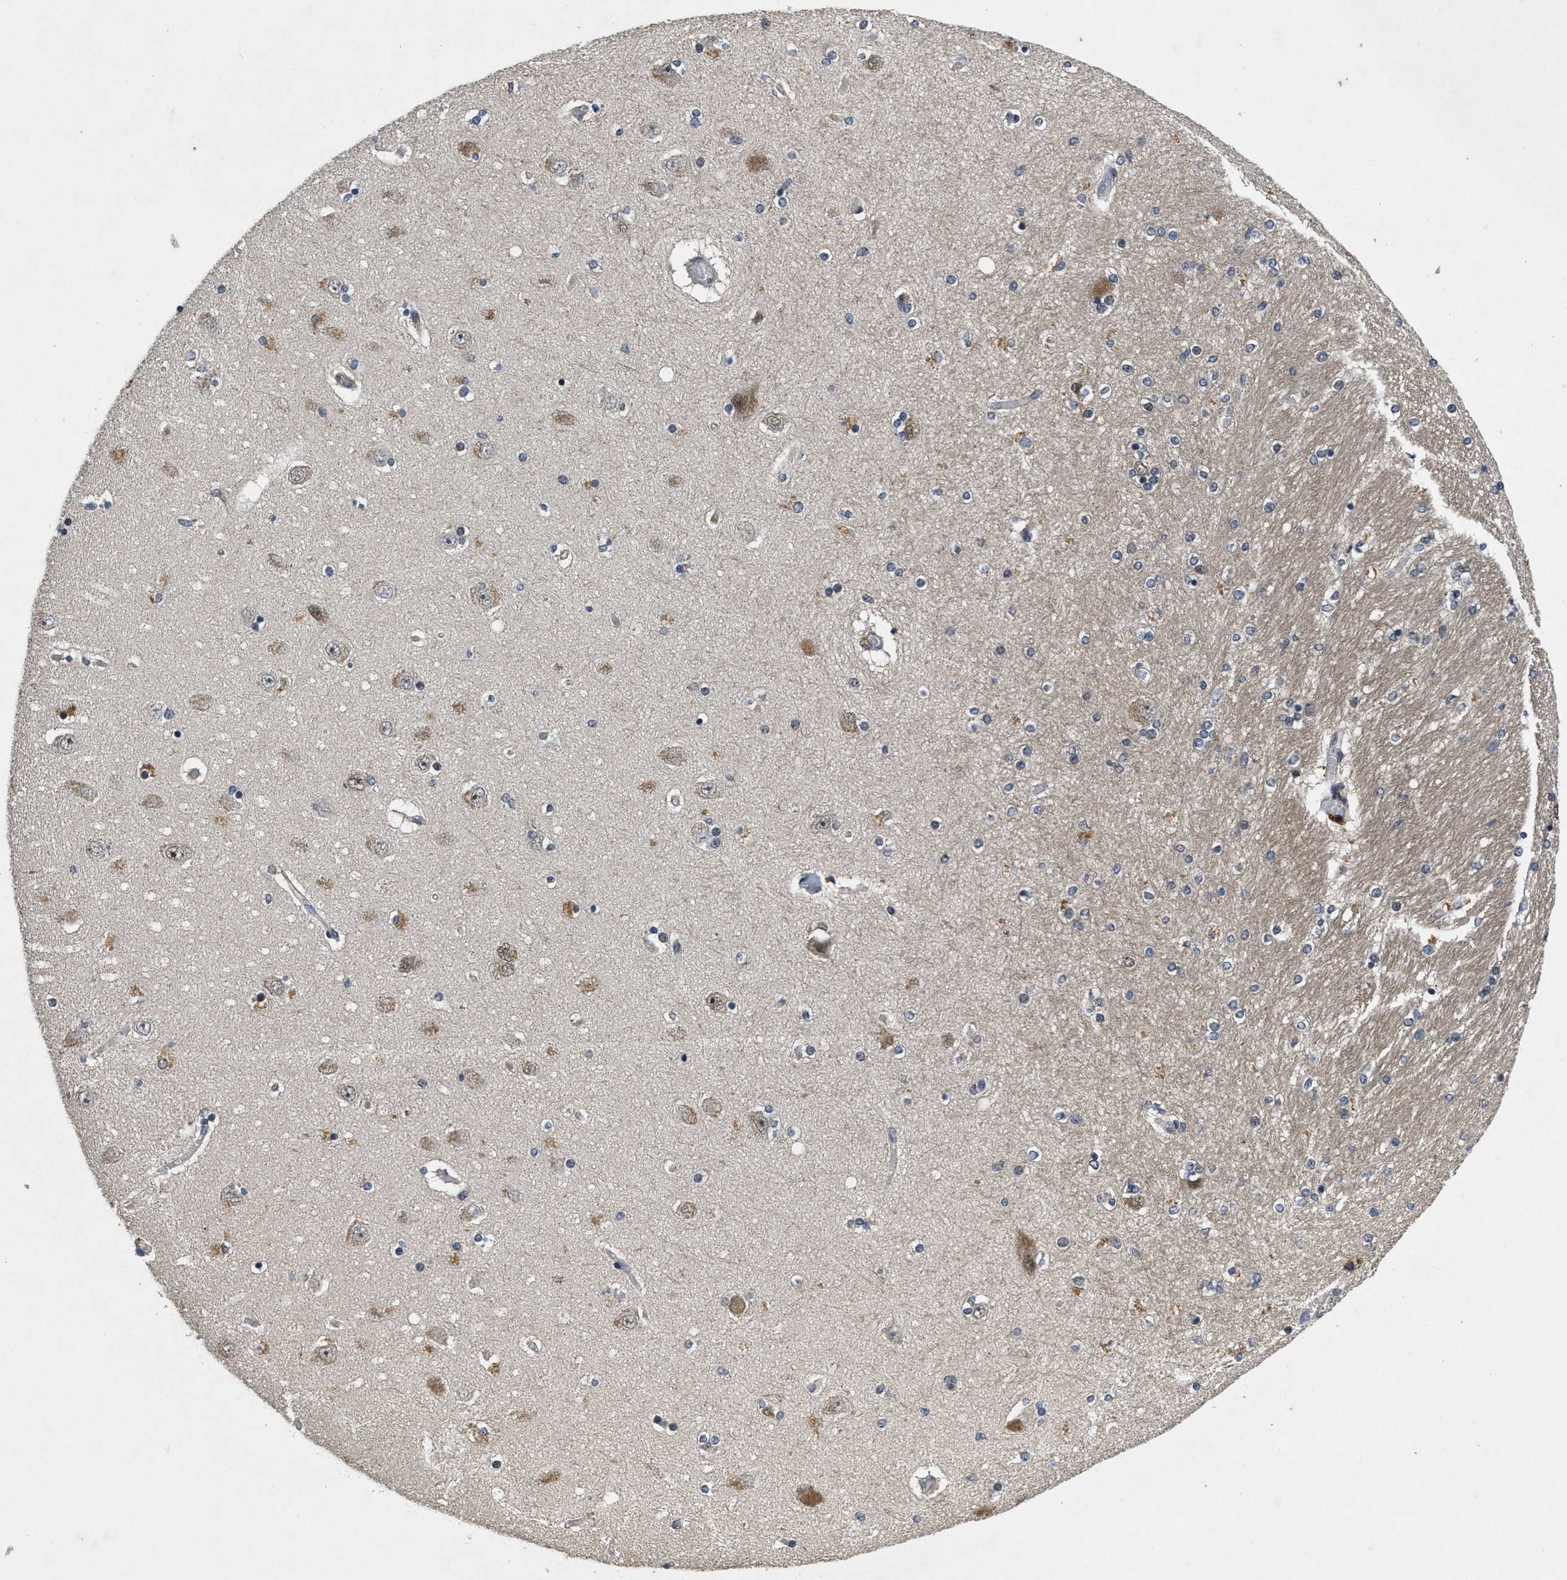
{"staining": {"intensity": "strong", "quantity": "<25%", "location": "nuclear"}, "tissue": "hippocampus", "cell_type": "Glial cells", "image_type": "normal", "snomed": [{"axis": "morphology", "description": "Normal tissue, NOS"}, {"axis": "topography", "description": "Hippocampus"}], "caption": "Immunohistochemical staining of benign human hippocampus demonstrates strong nuclear protein expression in about <25% of glial cells. (IHC, brightfield microscopy, high magnification).", "gene": "PAPOLG", "patient": {"sex": "female", "age": 54}}